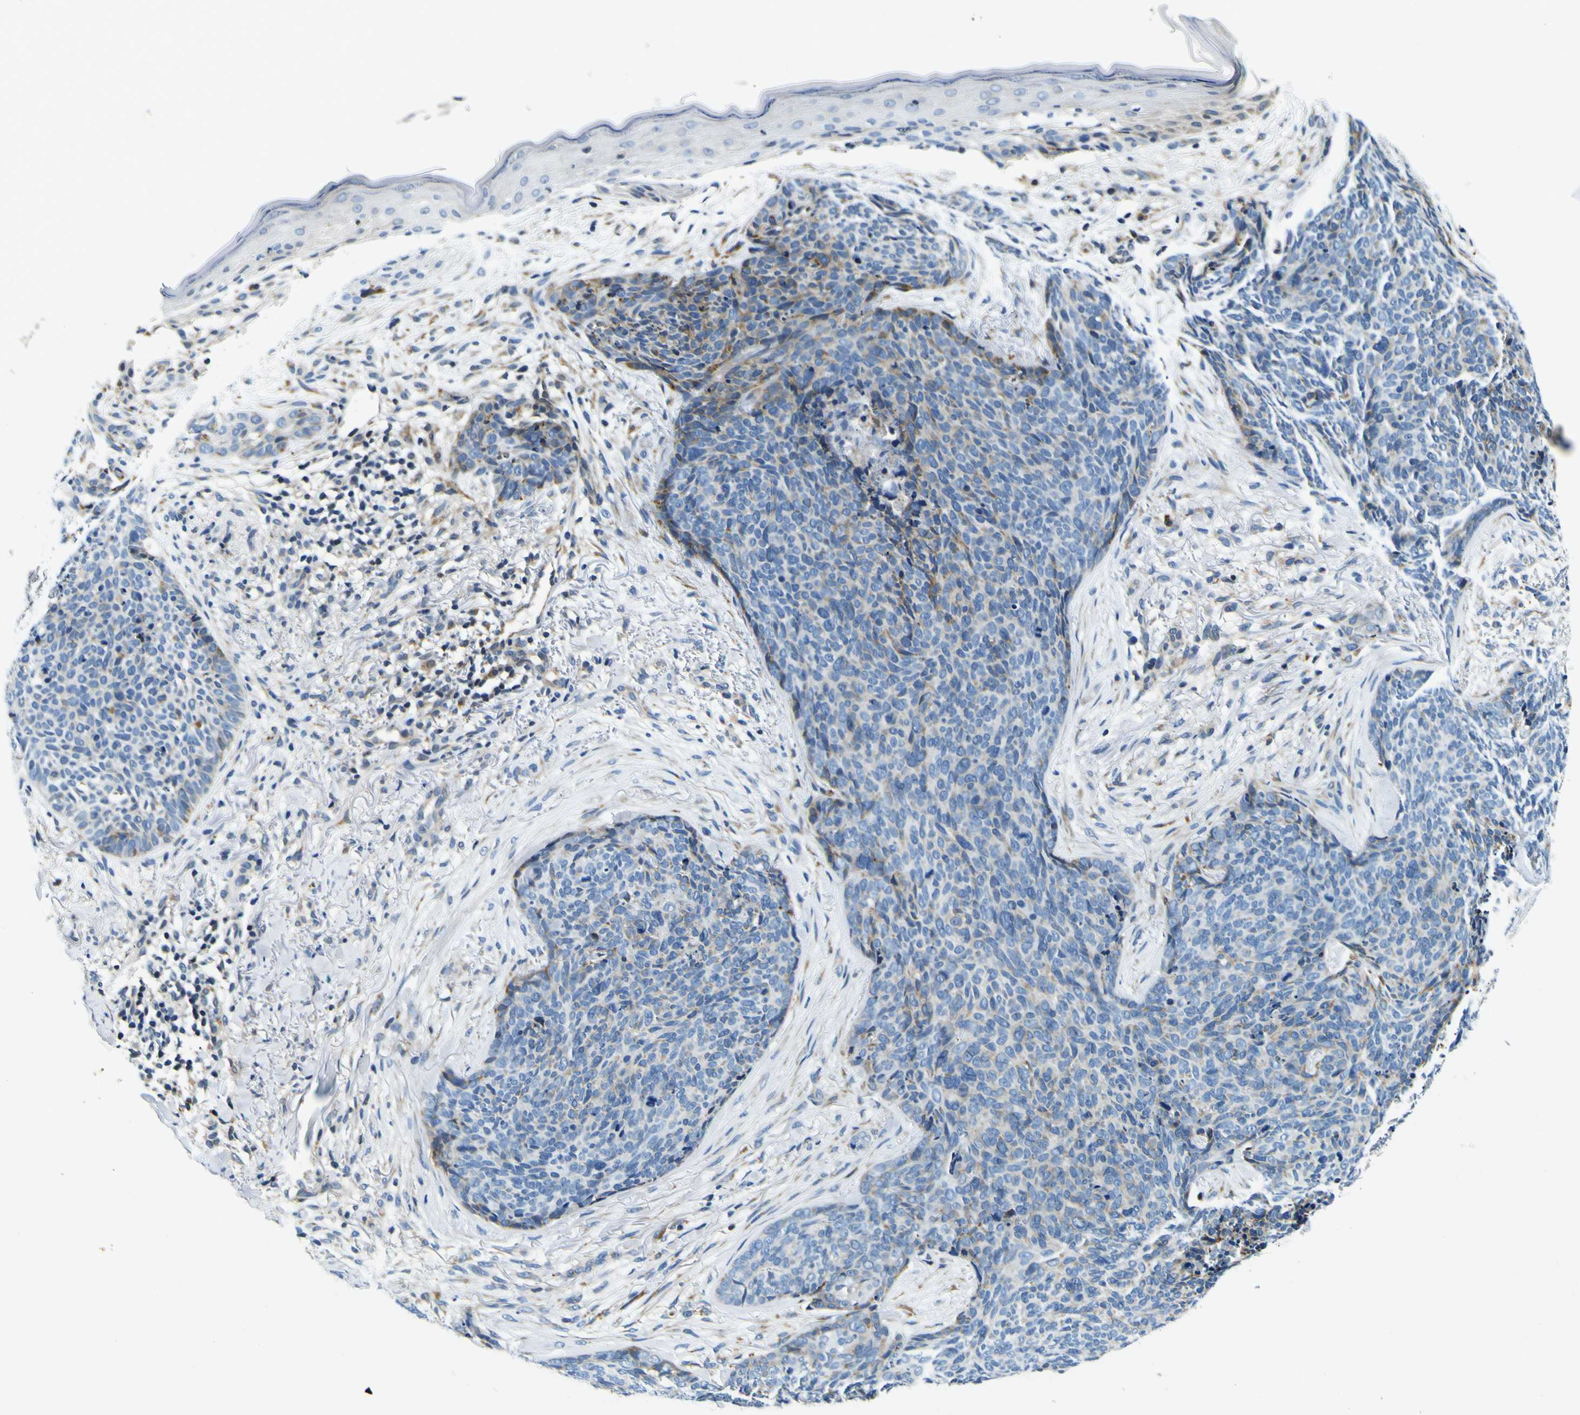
{"staining": {"intensity": "weak", "quantity": "<25%", "location": "cytoplasmic/membranous"}, "tissue": "skin cancer", "cell_type": "Tumor cells", "image_type": "cancer", "snomed": [{"axis": "morphology", "description": "Basal cell carcinoma"}, {"axis": "topography", "description": "Skin"}], "caption": "A high-resolution histopathology image shows immunohistochemistry (IHC) staining of skin cancer (basal cell carcinoma), which shows no significant positivity in tumor cells.", "gene": "NLRP3", "patient": {"sex": "female", "age": 70}}